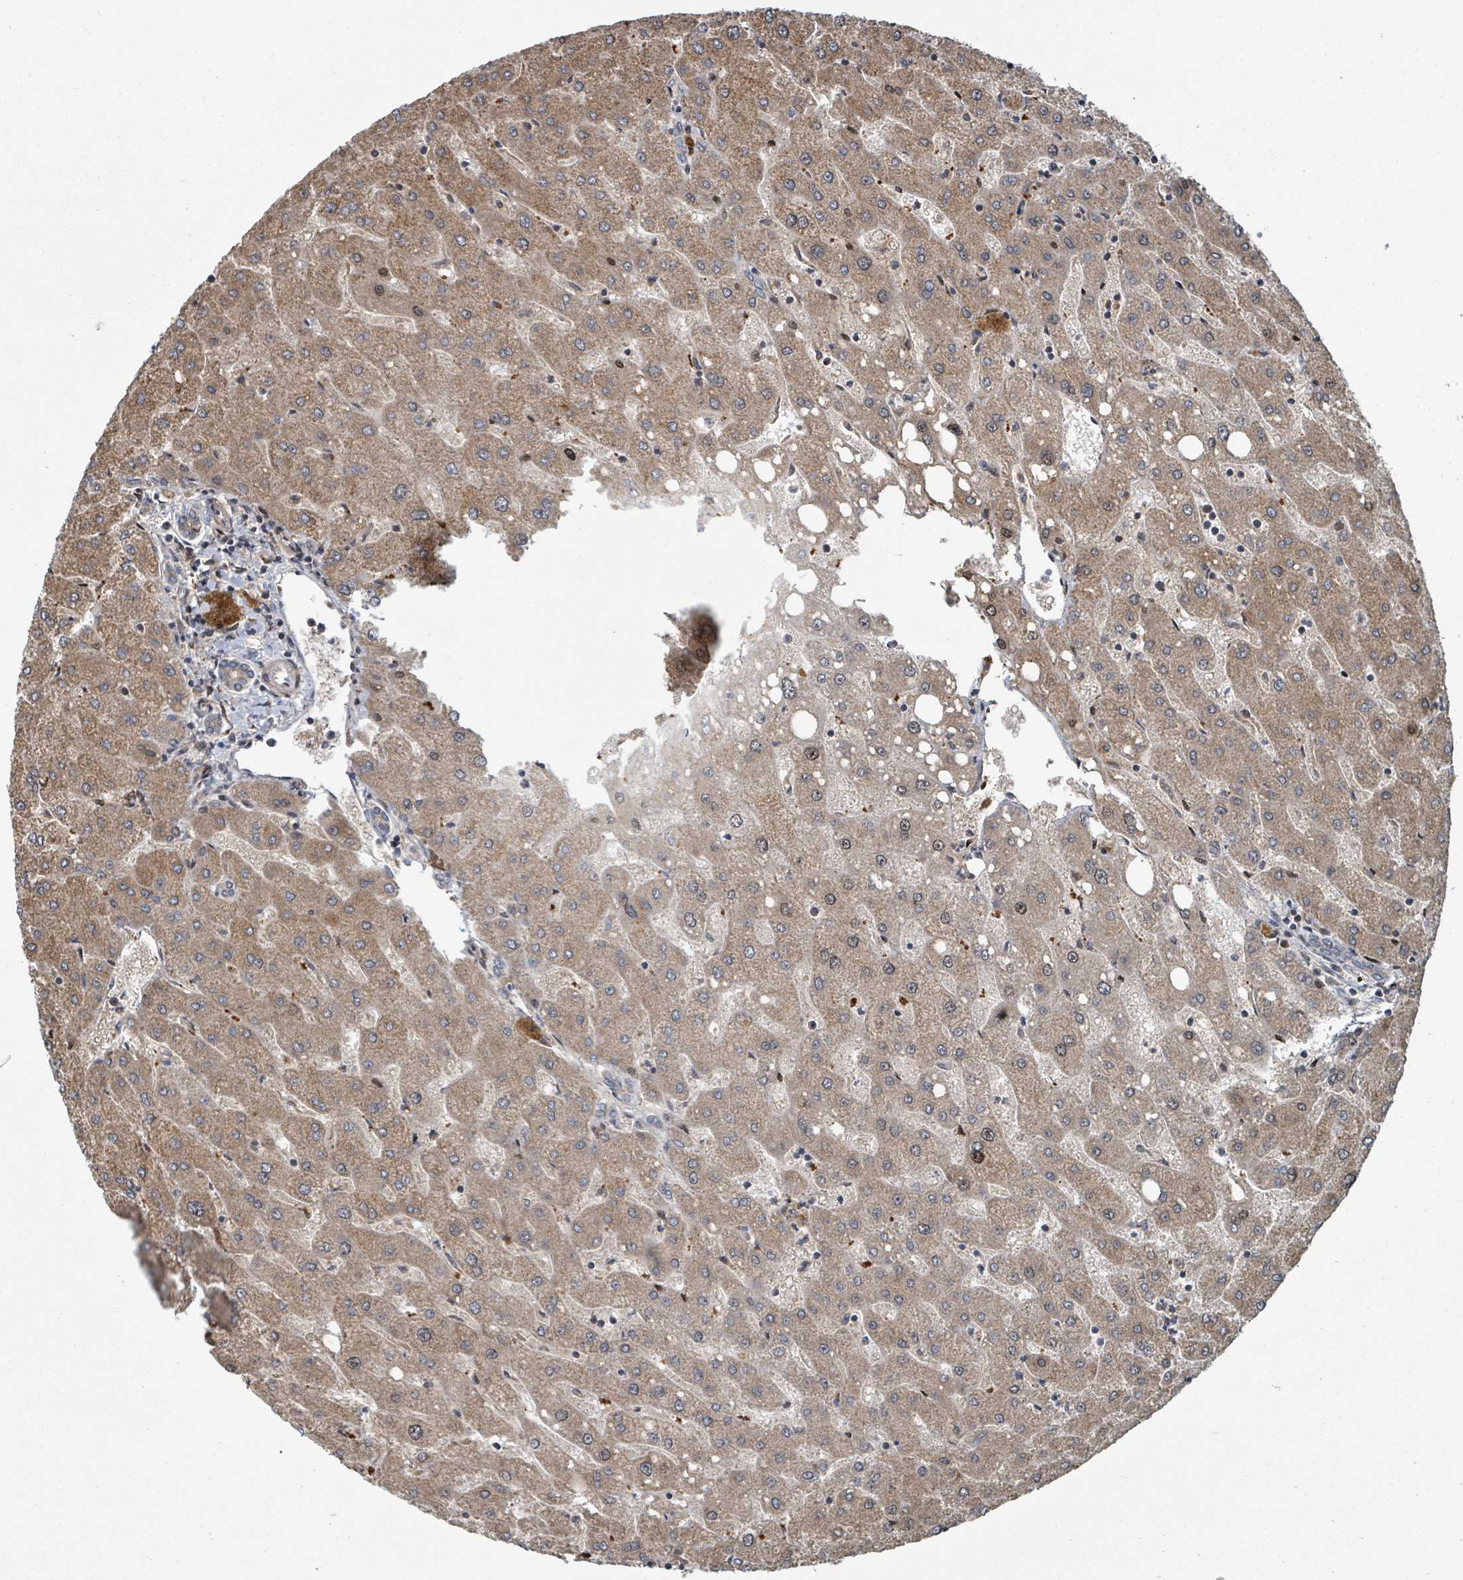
{"staining": {"intensity": "weak", "quantity": ">75%", "location": "cytoplasmic/membranous"}, "tissue": "liver", "cell_type": "Cholangiocytes", "image_type": "normal", "snomed": [{"axis": "morphology", "description": "Normal tissue, NOS"}, {"axis": "topography", "description": "Liver"}], "caption": "Liver was stained to show a protein in brown. There is low levels of weak cytoplasmic/membranous staining in approximately >75% of cholangiocytes. The staining was performed using DAB, with brown indicating positive protein expression. Nuclei are stained blue with hematoxylin.", "gene": "DPM1", "patient": {"sex": "male", "age": 67}}